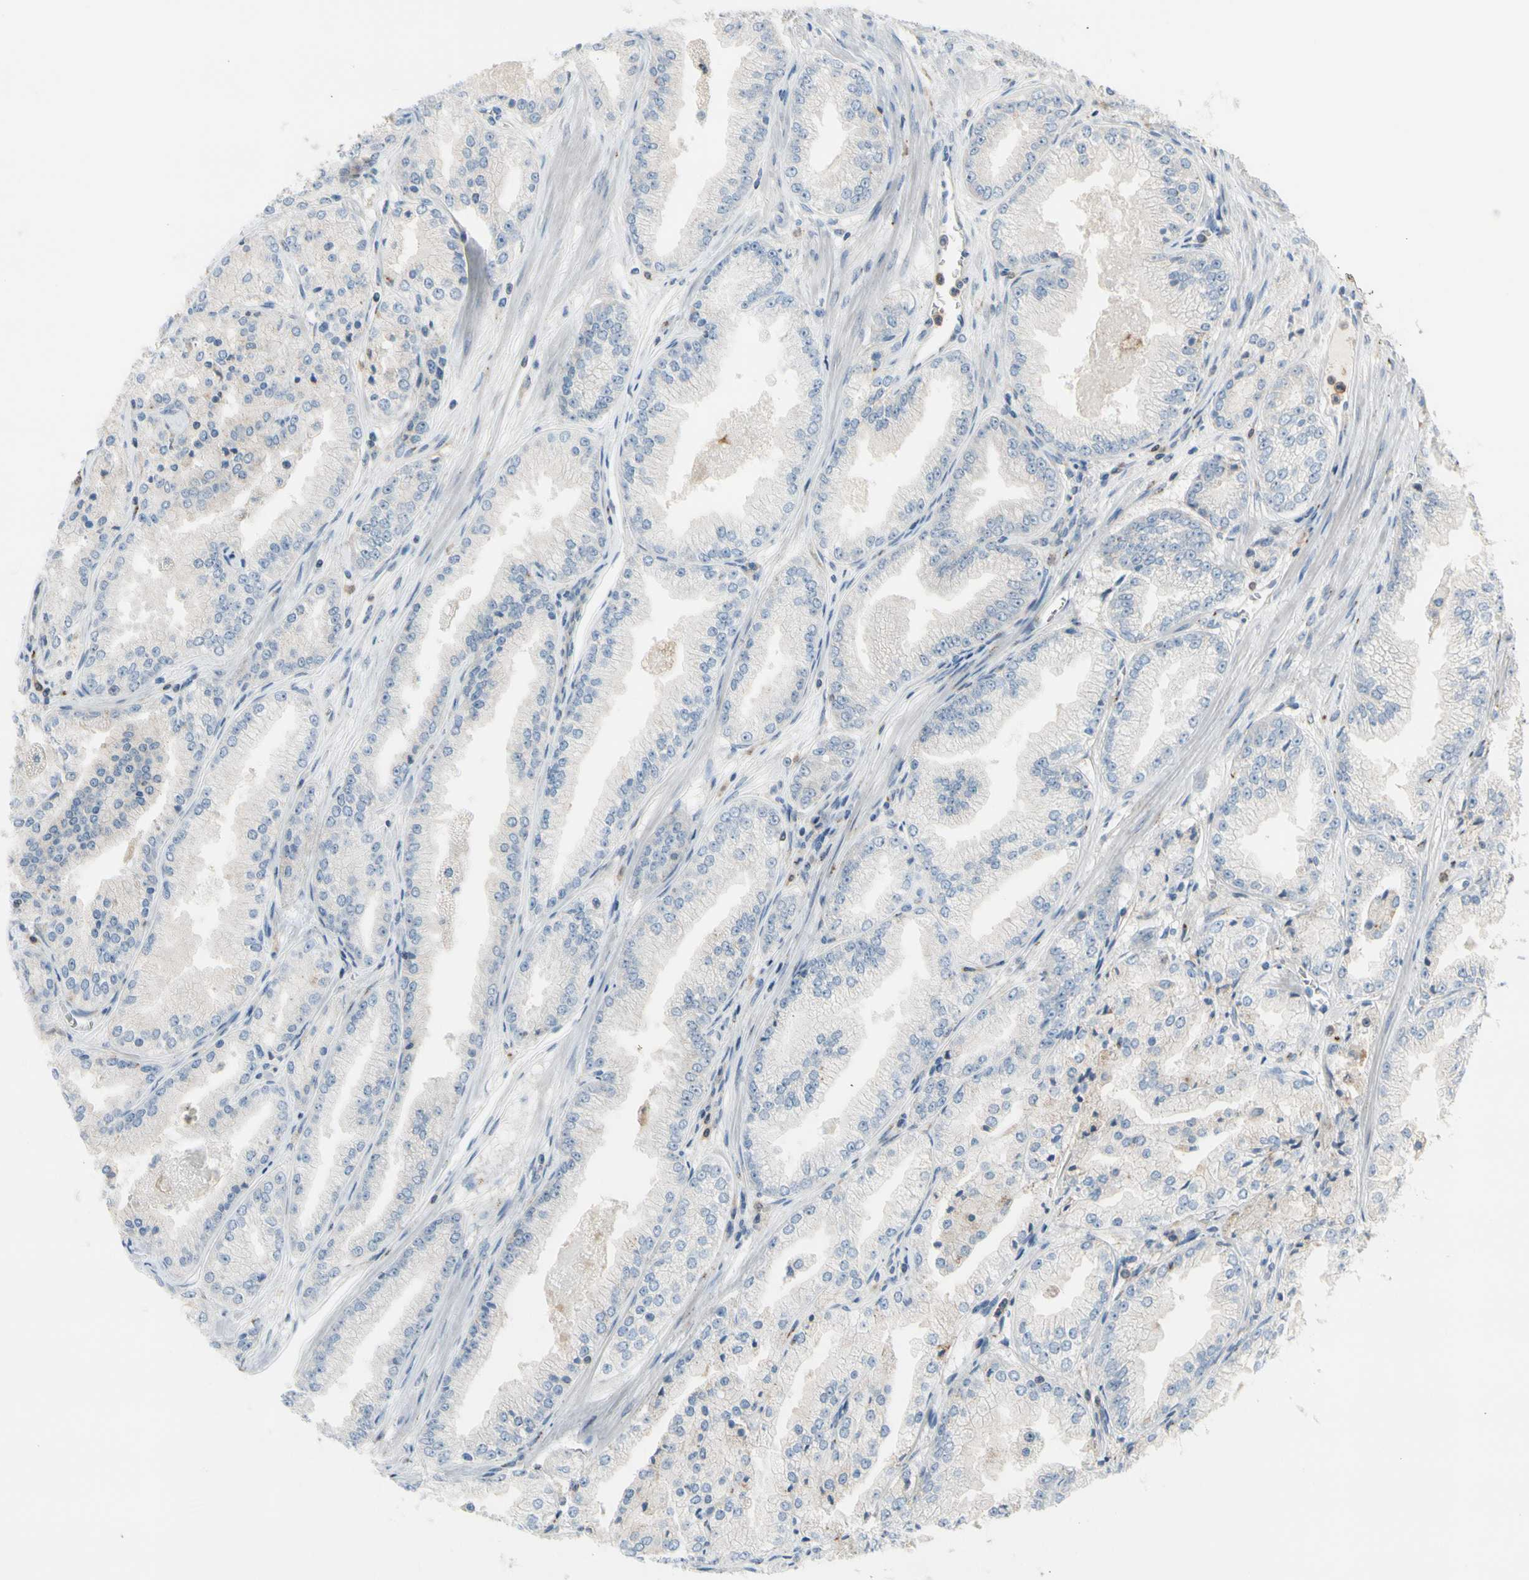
{"staining": {"intensity": "negative", "quantity": "none", "location": "none"}, "tissue": "prostate cancer", "cell_type": "Tumor cells", "image_type": "cancer", "snomed": [{"axis": "morphology", "description": "Adenocarcinoma, High grade"}, {"axis": "topography", "description": "Prostate"}], "caption": "There is no significant positivity in tumor cells of high-grade adenocarcinoma (prostate).", "gene": "GALNT5", "patient": {"sex": "male", "age": 61}}